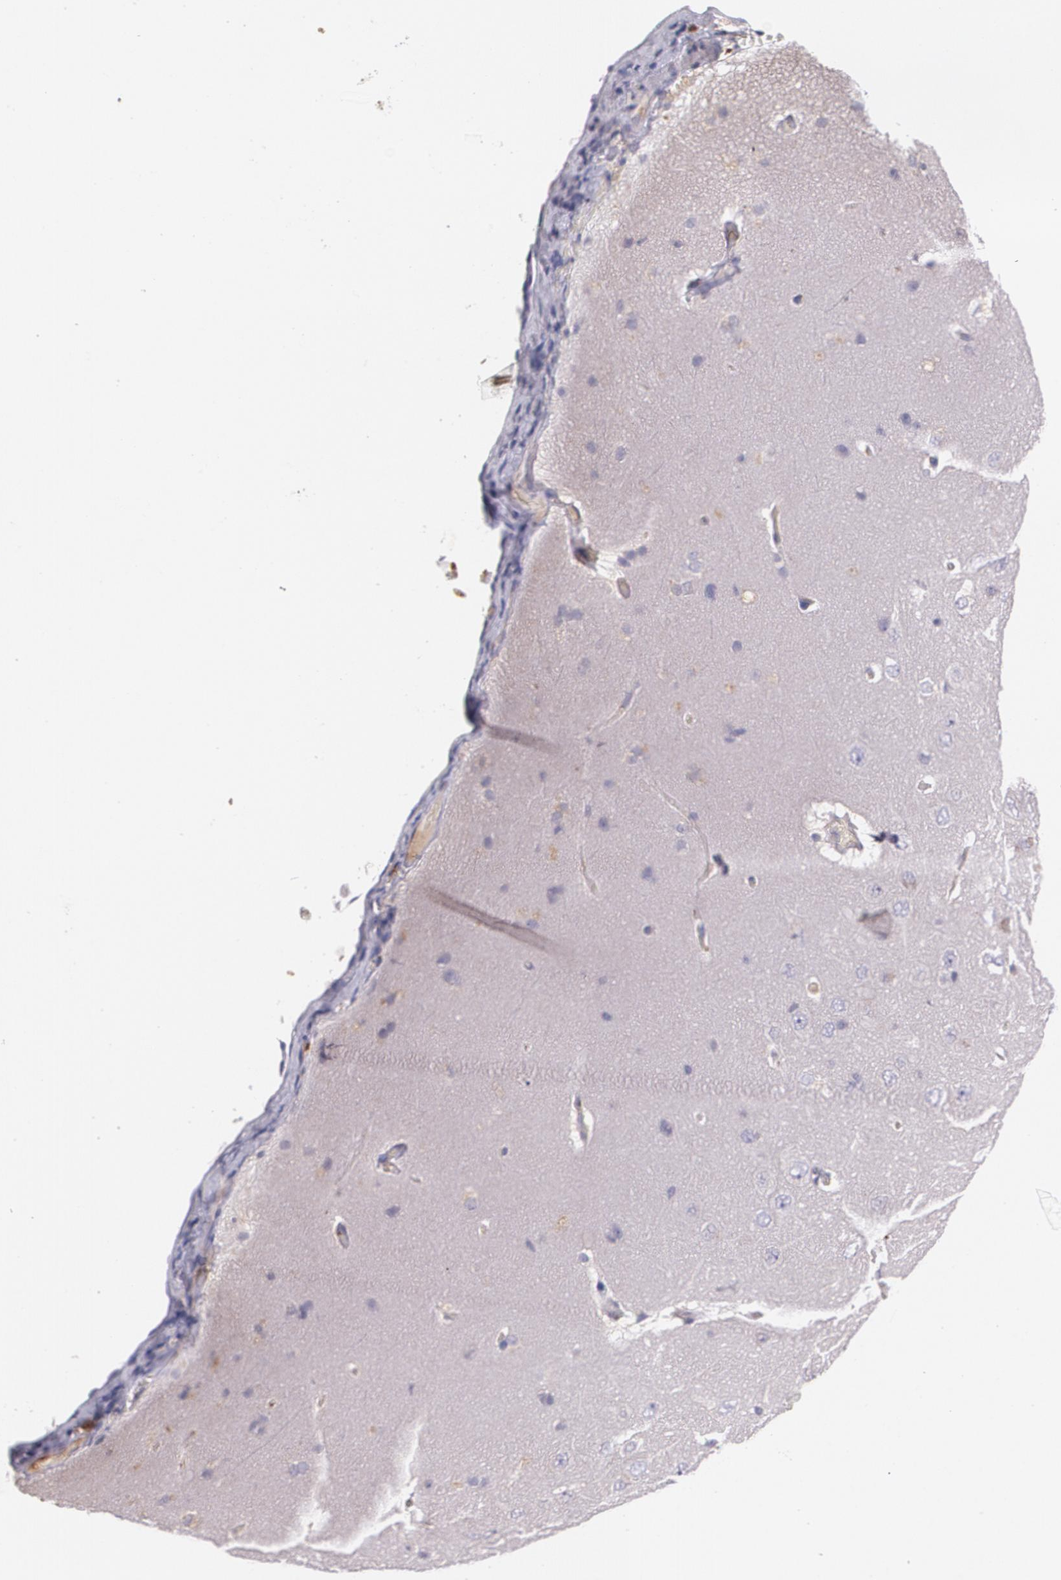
{"staining": {"intensity": "negative", "quantity": "none", "location": "none"}, "tissue": "cerebral cortex", "cell_type": "Endothelial cells", "image_type": "normal", "snomed": [{"axis": "morphology", "description": "Normal tissue, NOS"}, {"axis": "topography", "description": "Cerebral cortex"}], "caption": "High power microscopy image of an immunohistochemistry photomicrograph of benign cerebral cortex, revealing no significant positivity in endothelial cells.", "gene": "TM4SF1", "patient": {"sex": "female", "age": 45}}